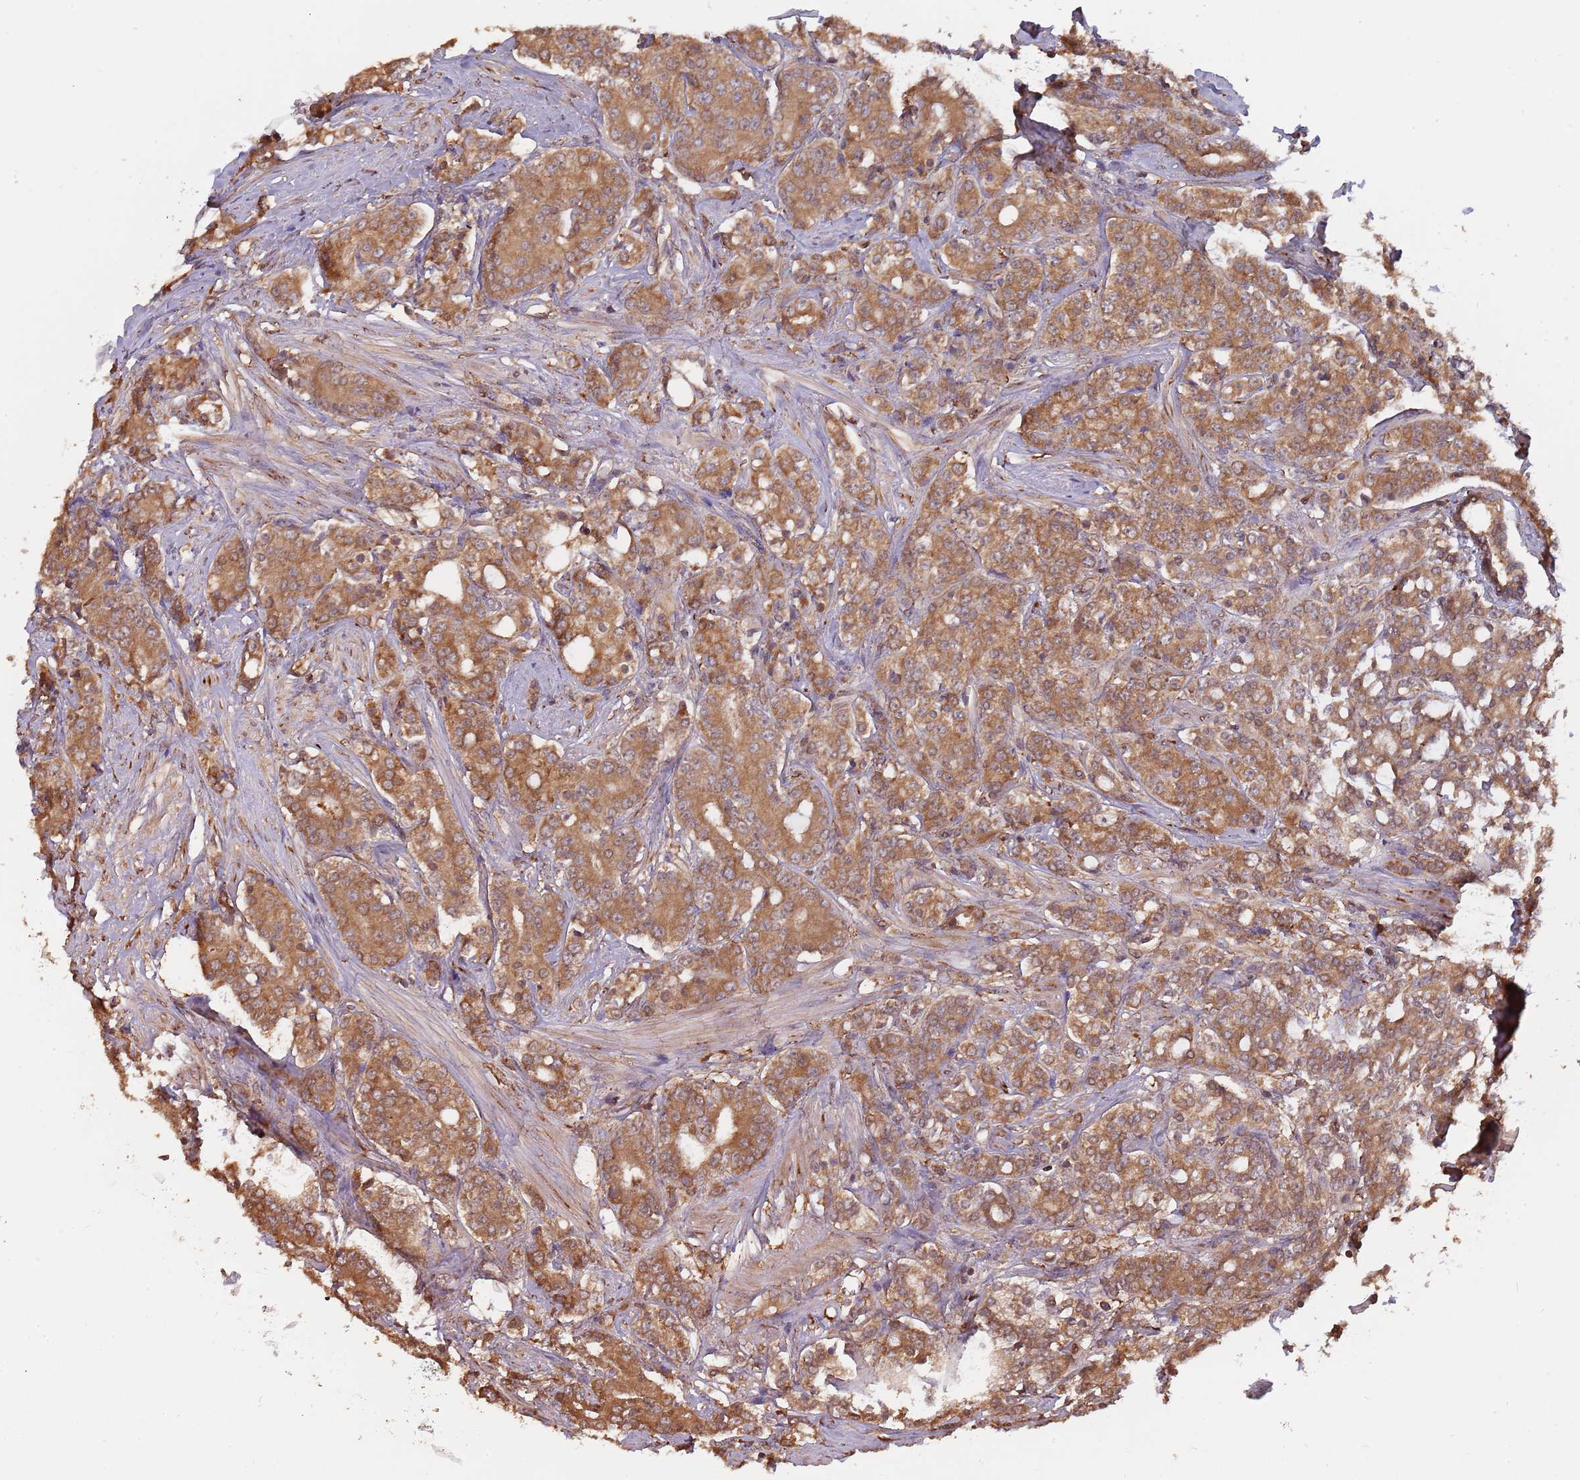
{"staining": {"intensity": "moderate", "quantity": ">75%", "location": "cytoplasmic/membranous"}, "tissue": "prostate cancer", "cell_type": "Tumor cells", "image_type": "cancer", "snomed": [{"axis": "morphology", "description": "Adenocarcinoma, High grade"}, {"axis": "topography", "description": "Prostate"}], "caption": "Prostate cancer (adenocarcinoma (high-grade)) stained for a protein (brown) exhibits moderate cytoplasmic/membranous positive positivity in approximately >75% of tumor cells.", "gene": "COG4", "patient": {"sex": "male", "age": 62}}